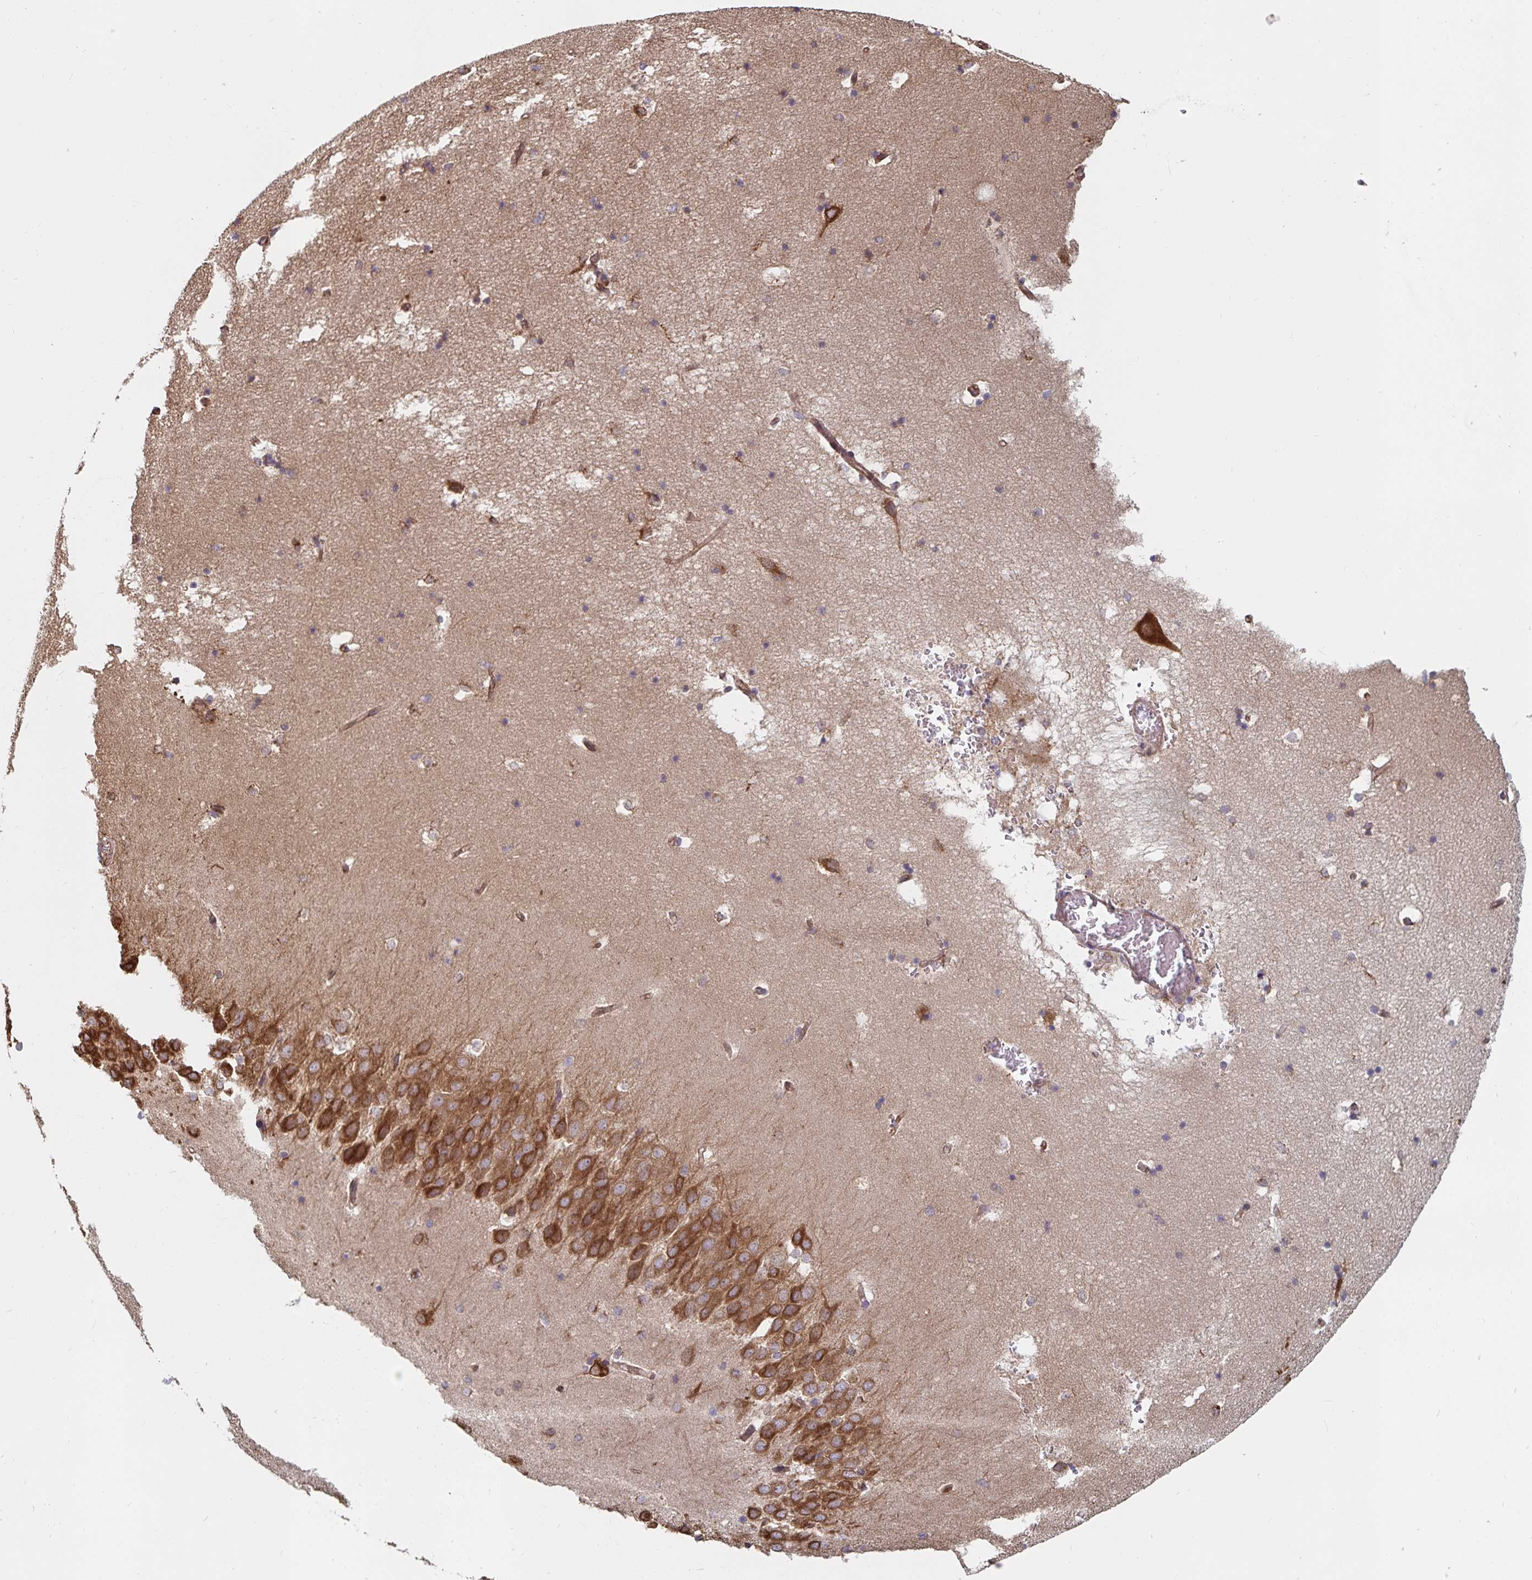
{"staining": {"intensity": "strong", "quantity": "<25%", "location": "cytoplasmic/membranous"}, "tissue": "hippocampus", "cell_type": "Glial cells", "image_type": "normal", "snomed": [{"axis": "morphology", "description": "Normal tissue, NOS"}, {"axis": "topography", "description": "Hippocampus"}], "caption": "Protein expression by immunohistochemistry reveals strong cytoplasmic/membranous staining in about <25% of glial cells in unremarkable hippocampus.", "gene": "BCAP29", "patient": {"sex": "male", "age": 58}}